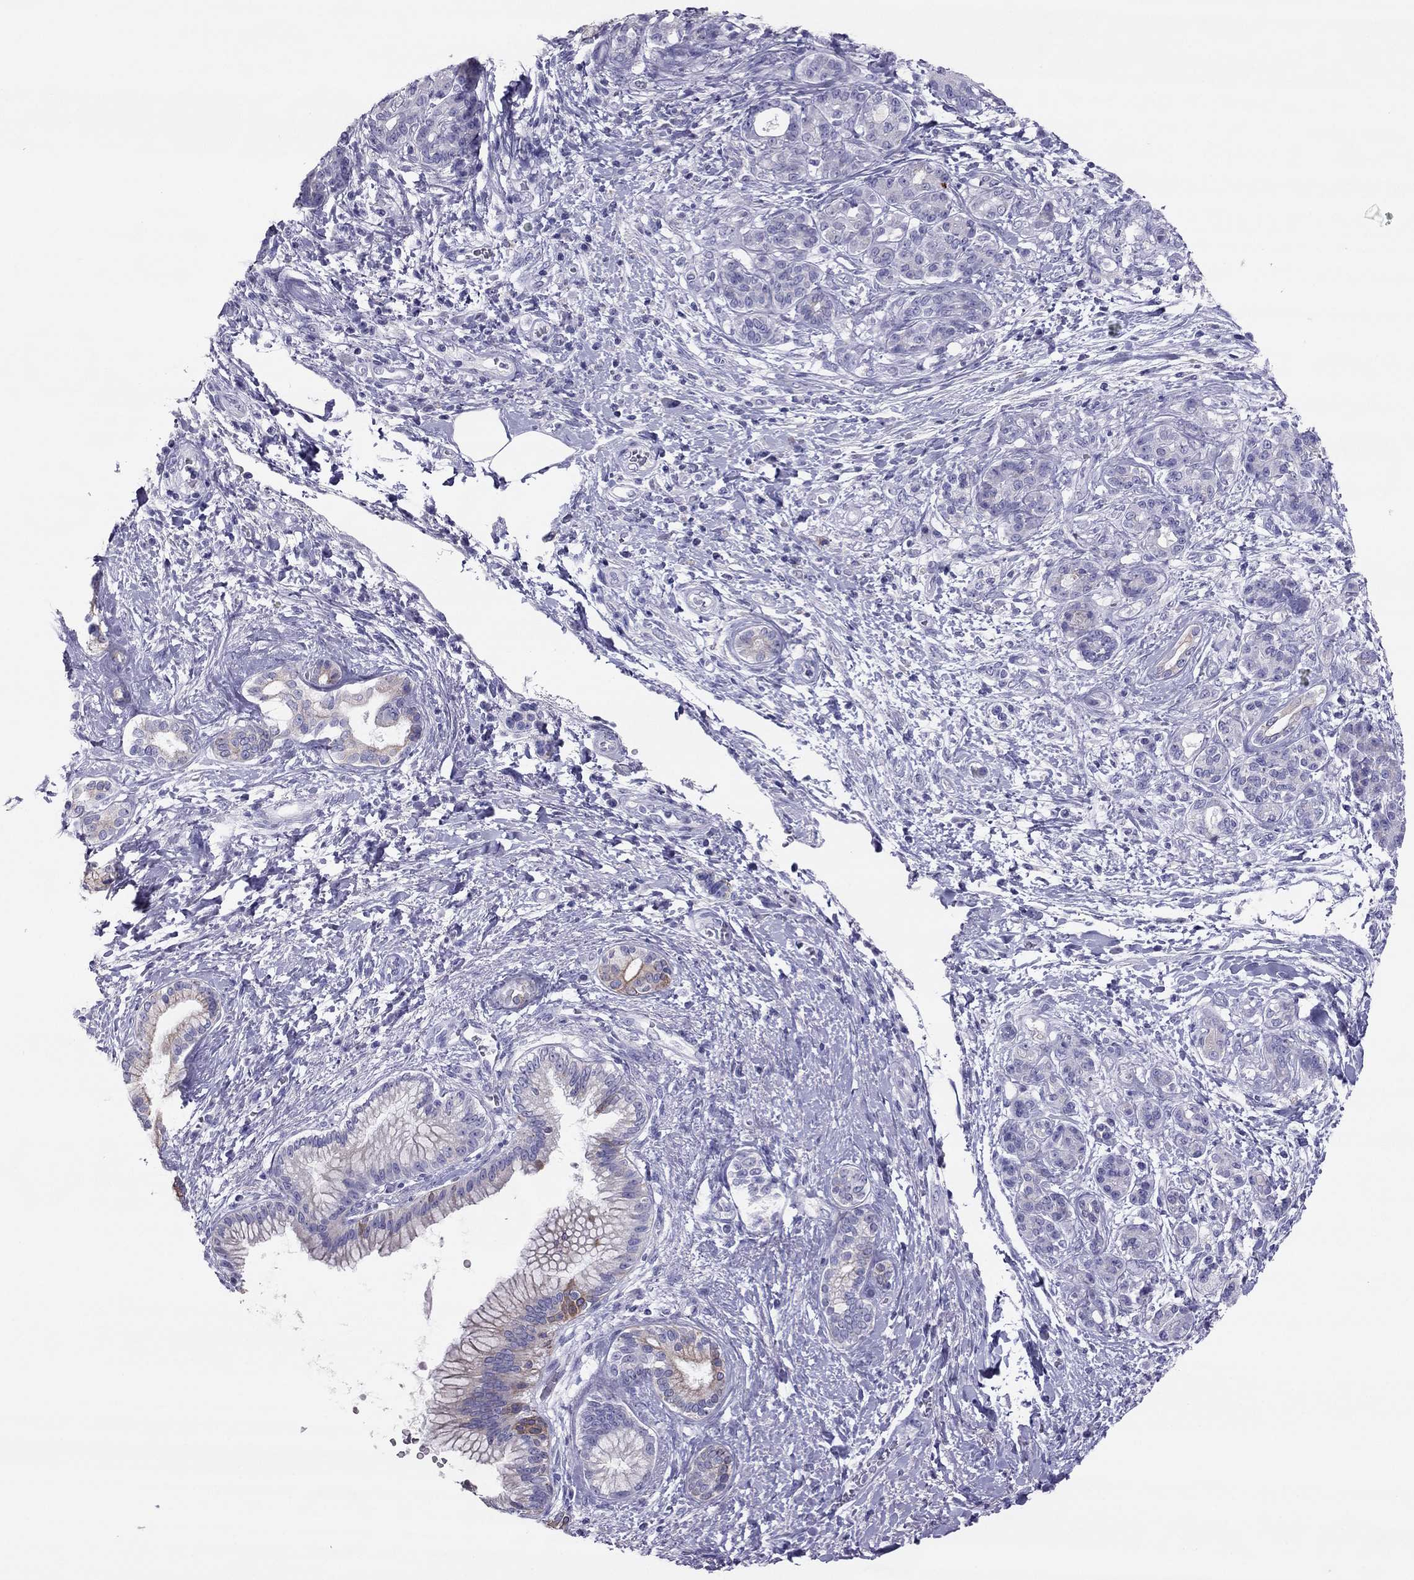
{"staining": {"intensity": "moderate", "quantity": "<25%", "location": "cytoplasmic/membranous"}, "tissue": "pancreatic cancer", "cell_type": "Tumor cells", "image_type": "cancer", "snomed": [{"axis": "morphology", "description": "Adenocarcinoma, NOS"}, {"axis": "topography", "description": "Pancreas"}], "caption": "IHC histopathology image of neoplastic tissue: human pancreatic cancer stained using IHC shows low levels of moderate protein expression localized specifically in the cytoplasmic/membranous of tumor cells, appearing as a cytoplasmic/membranous brown color.", "gene": "MAEL", "patient": {"sex": "female", "age": 73}}